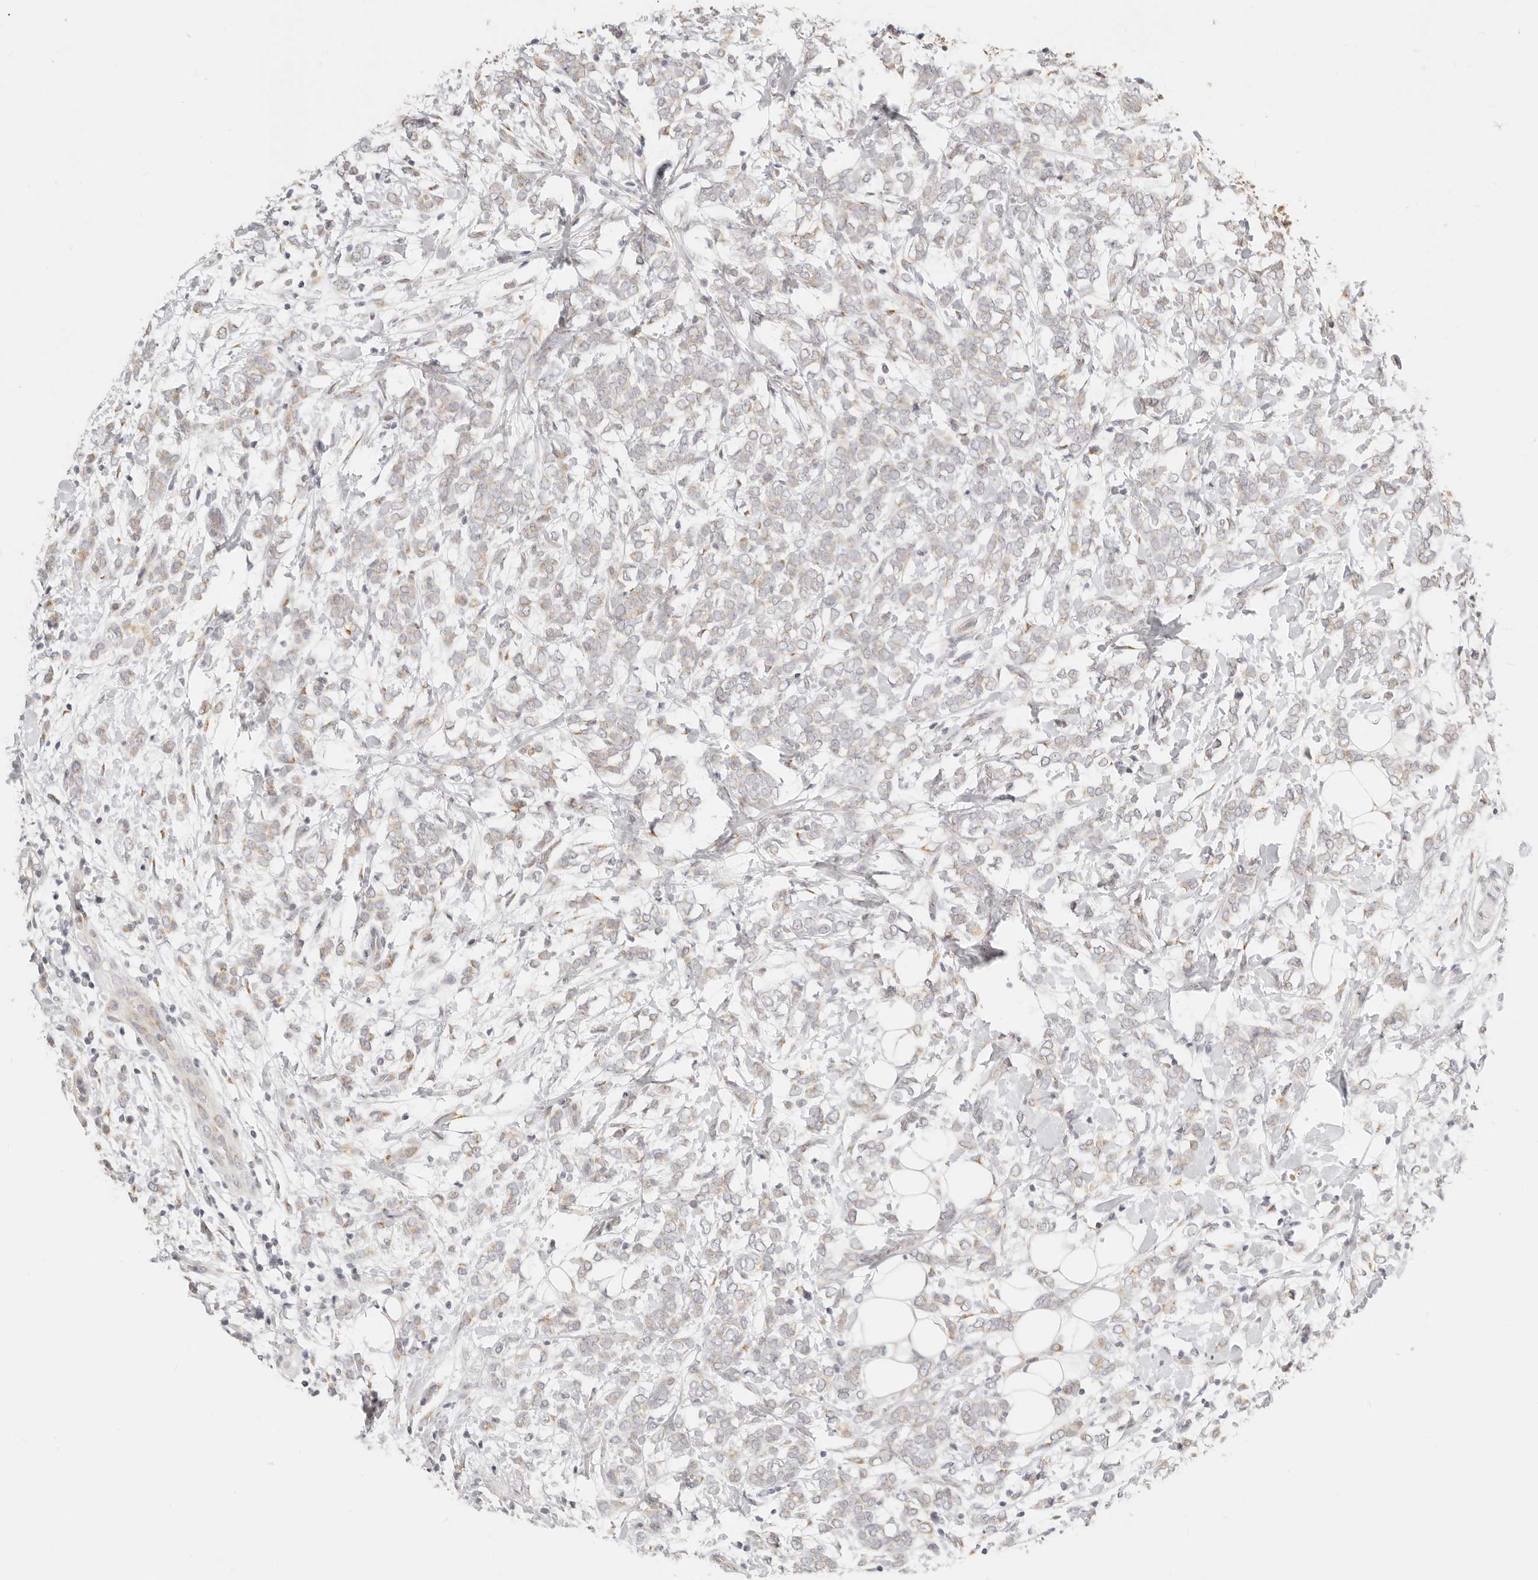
{"staining": {"intensity": "weak", "quantity": "<25%", "location": "cytoplasmic/membranous"}, "tissue": "breast cancer", "cell_type": "Tumor cells", "image_type": "cancer", "snomed": [{"axis": "morphology", "description": "Normal tissue, NOS"}, {"axis": "morphology", "description": "Lobular carcinoma"}, {"axis": "topography", "description": "Breast"}], "caption": "The micrograph demonstrates no staining of tumor cells in breast cancer (lobular carcinoma).", "gene": "FAM20B", "patient": {"sex": "female", "age": 47}}